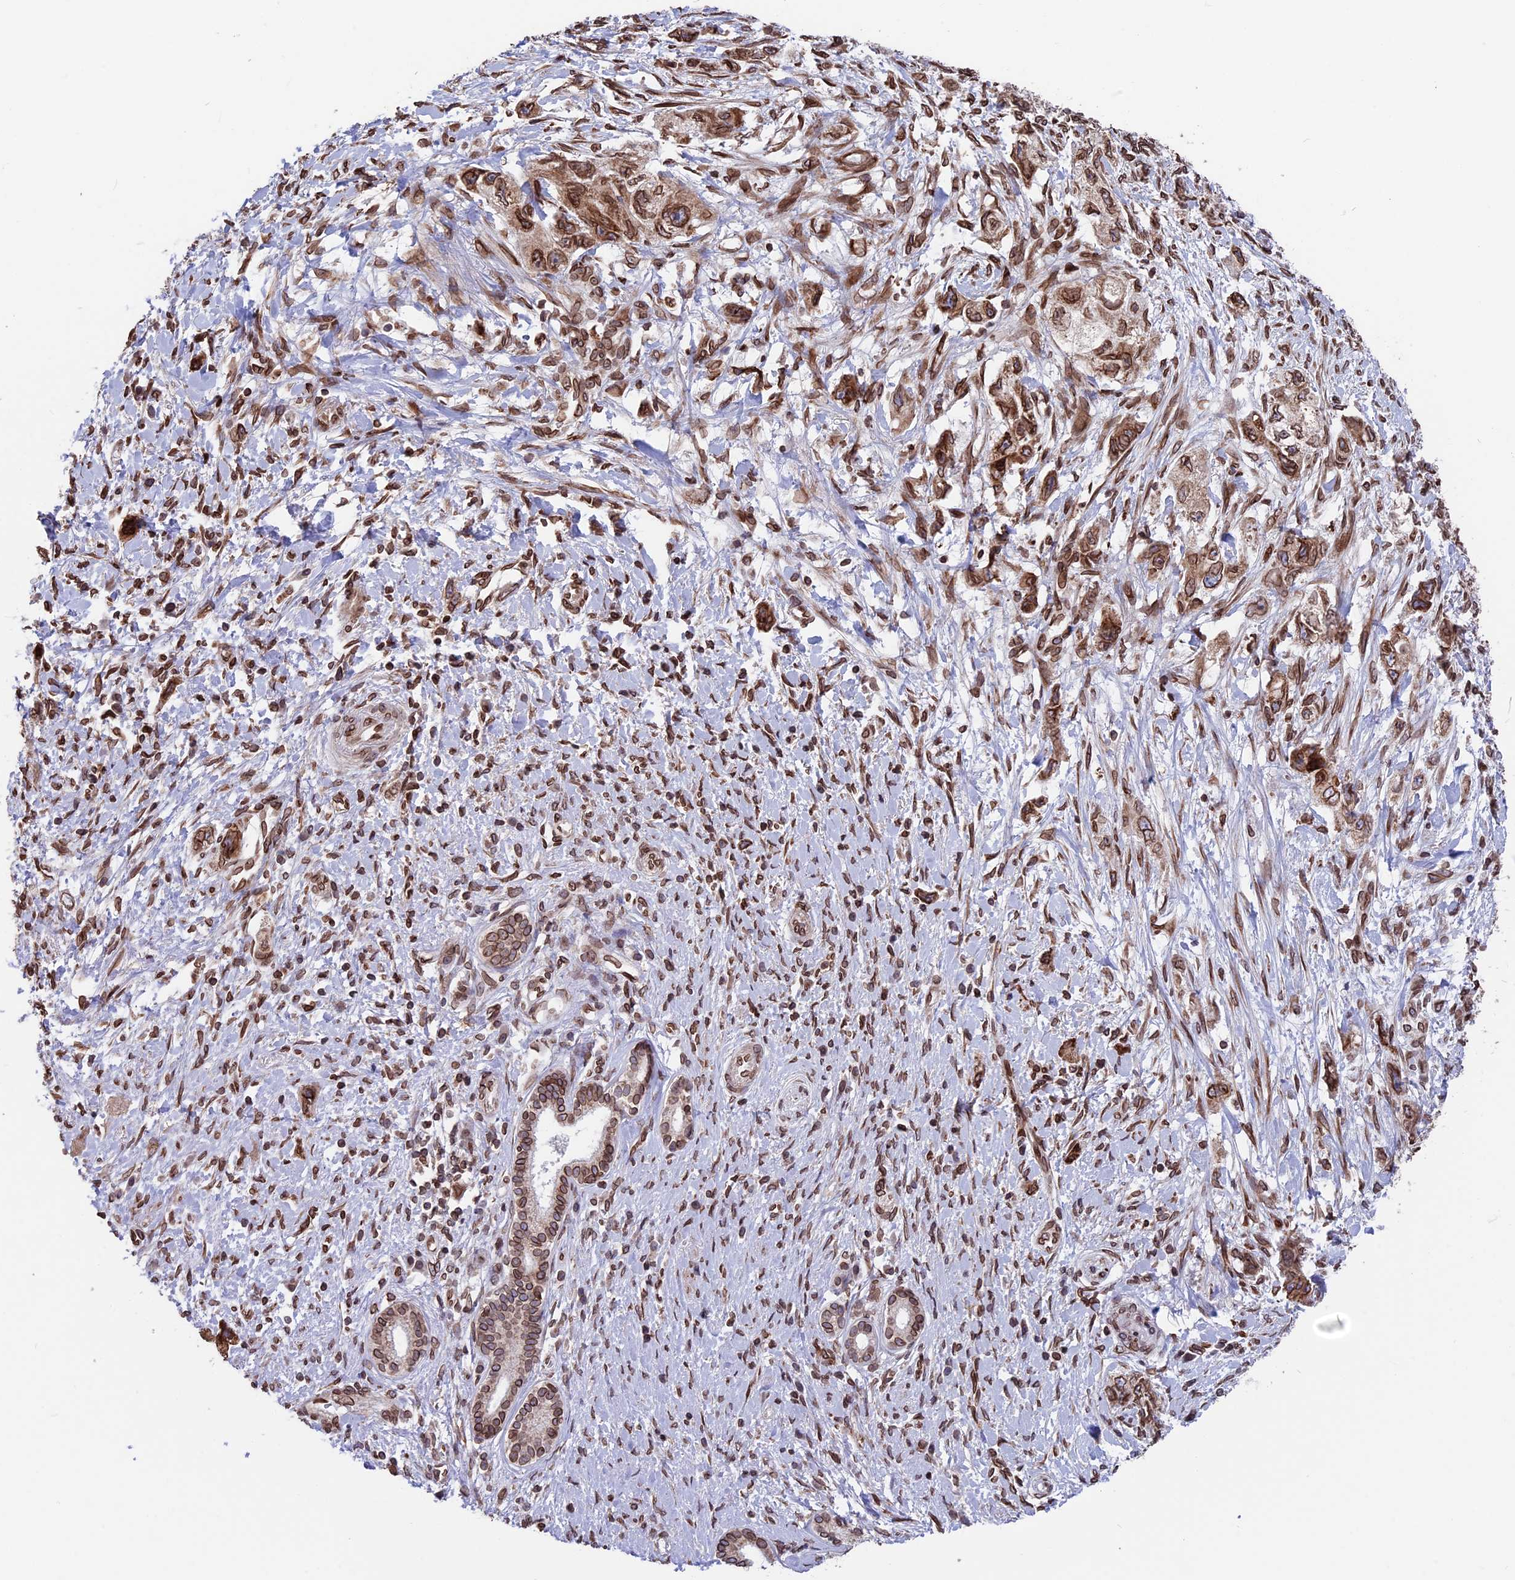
{"staining": {"intensity": "strong", "quantity": ">75%", "location": "cytoplasmic/membranous,nuclear"}, "tissue": "pancreatic cancer", "cell_type": "Tumor cells", "image_type": "cancer", "snomed": [{"axis": "morphology", "description": "Adenocarcinoma, NOS"}, {"axis": "topography", "description": "Pancreas"}], "caption": "The micrograph reveals staining of adenocarcinoma (pancreatic), revealing strong cytoplasmic/membranous and nuclear protein positivity (brown color) within tumor cells.", "gene": "PTCHD4", "patient": {"sex": "female", "age": 73}}